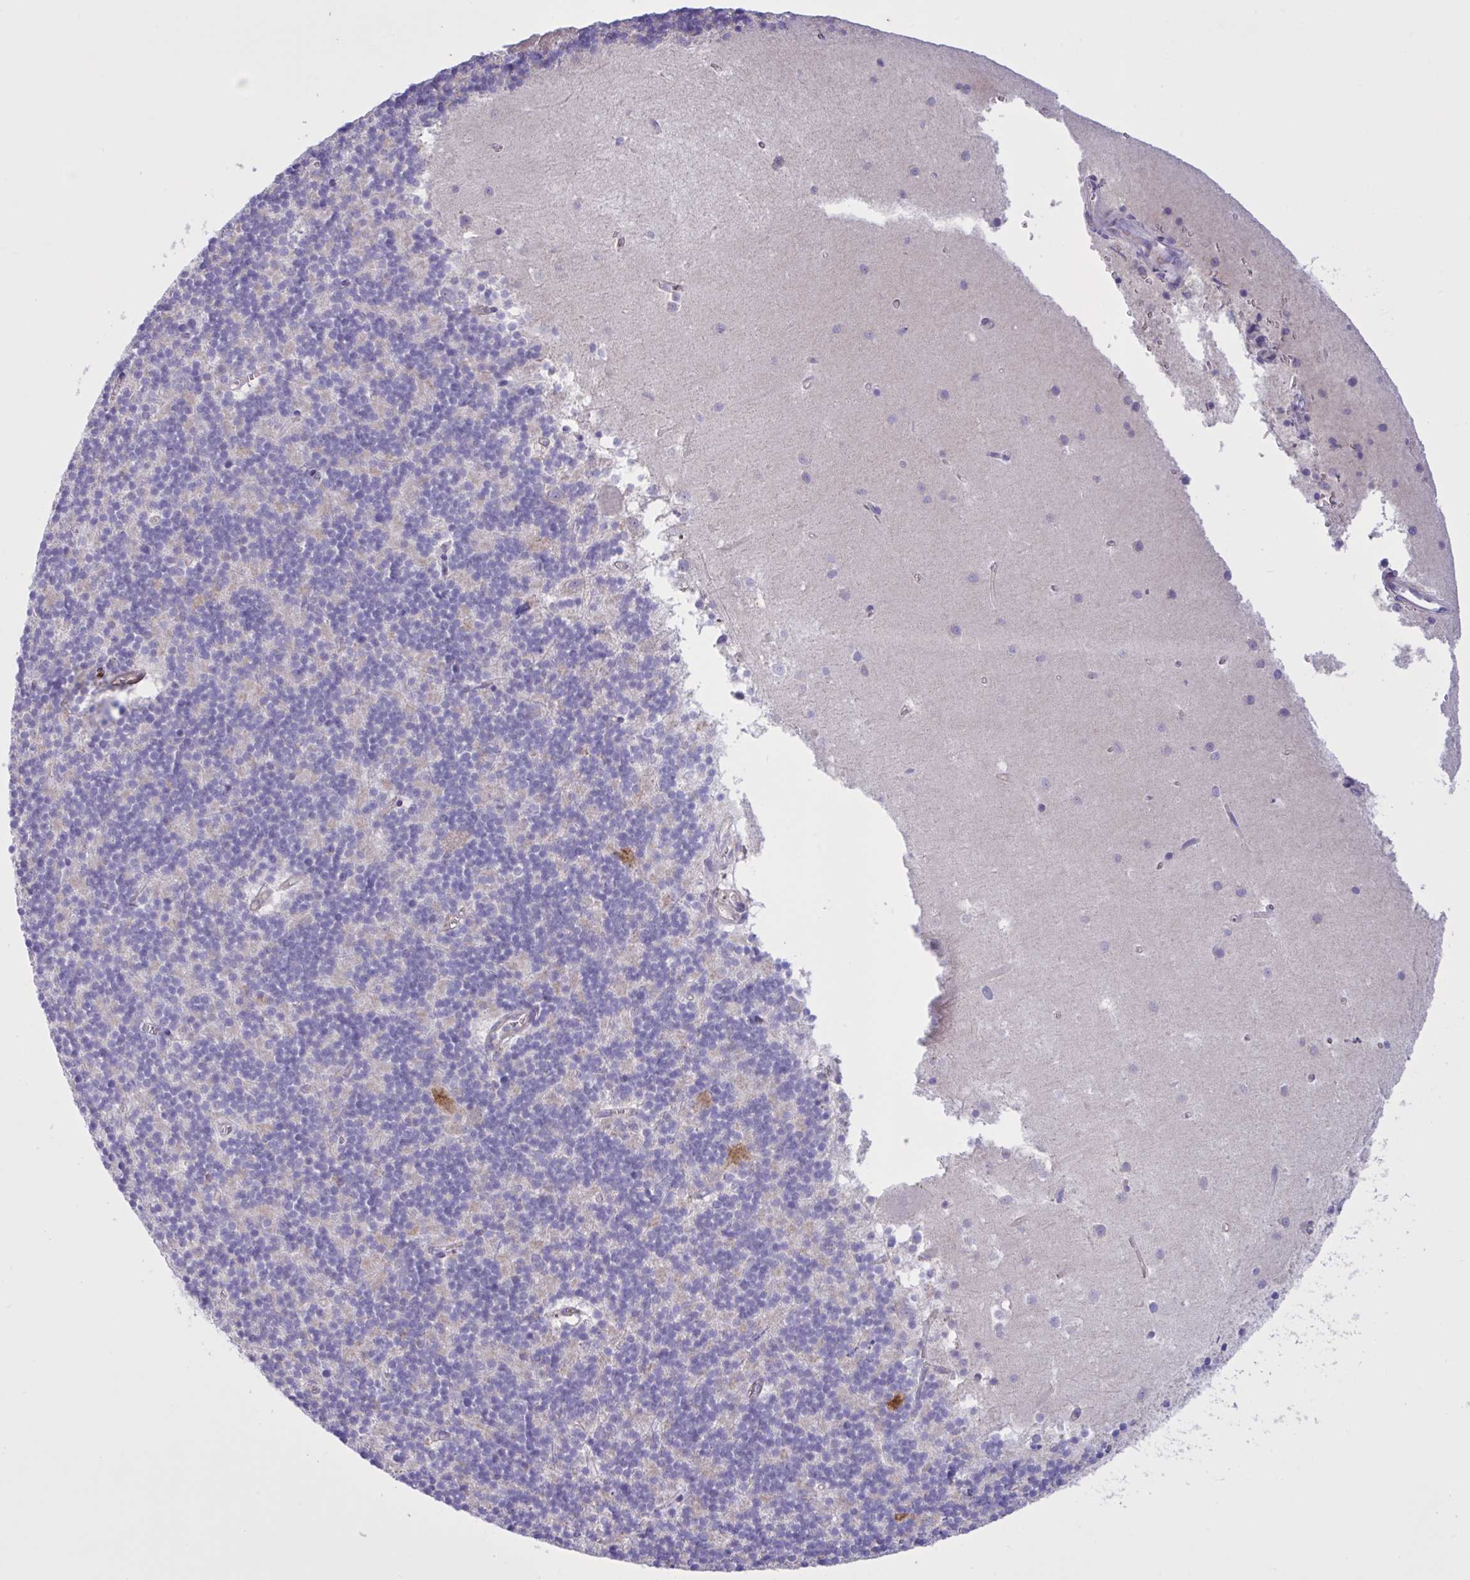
{"staining": {"intensity": "negative", "quantity": "none", "location": "none"}, "tissue": "cerebellum", "cell_type": "Cells in granular layer", "image_type": "normal", "snomed": [{"axis": "morphology", "description": "Normal tissue, NOS"}, {"axis": "topography", "description": "Cerebellum"}], "caption": "Cerebellum was stained to show a protein in brown. There is no significant positivity in cells in granular layer. (Brightfield microscopy of DAB (3,3'-diaminobenzidine) immunohistochemistry at high magnification).", "gene": "SLC66A1", "patient": {"sex": "male", "age": 54}}